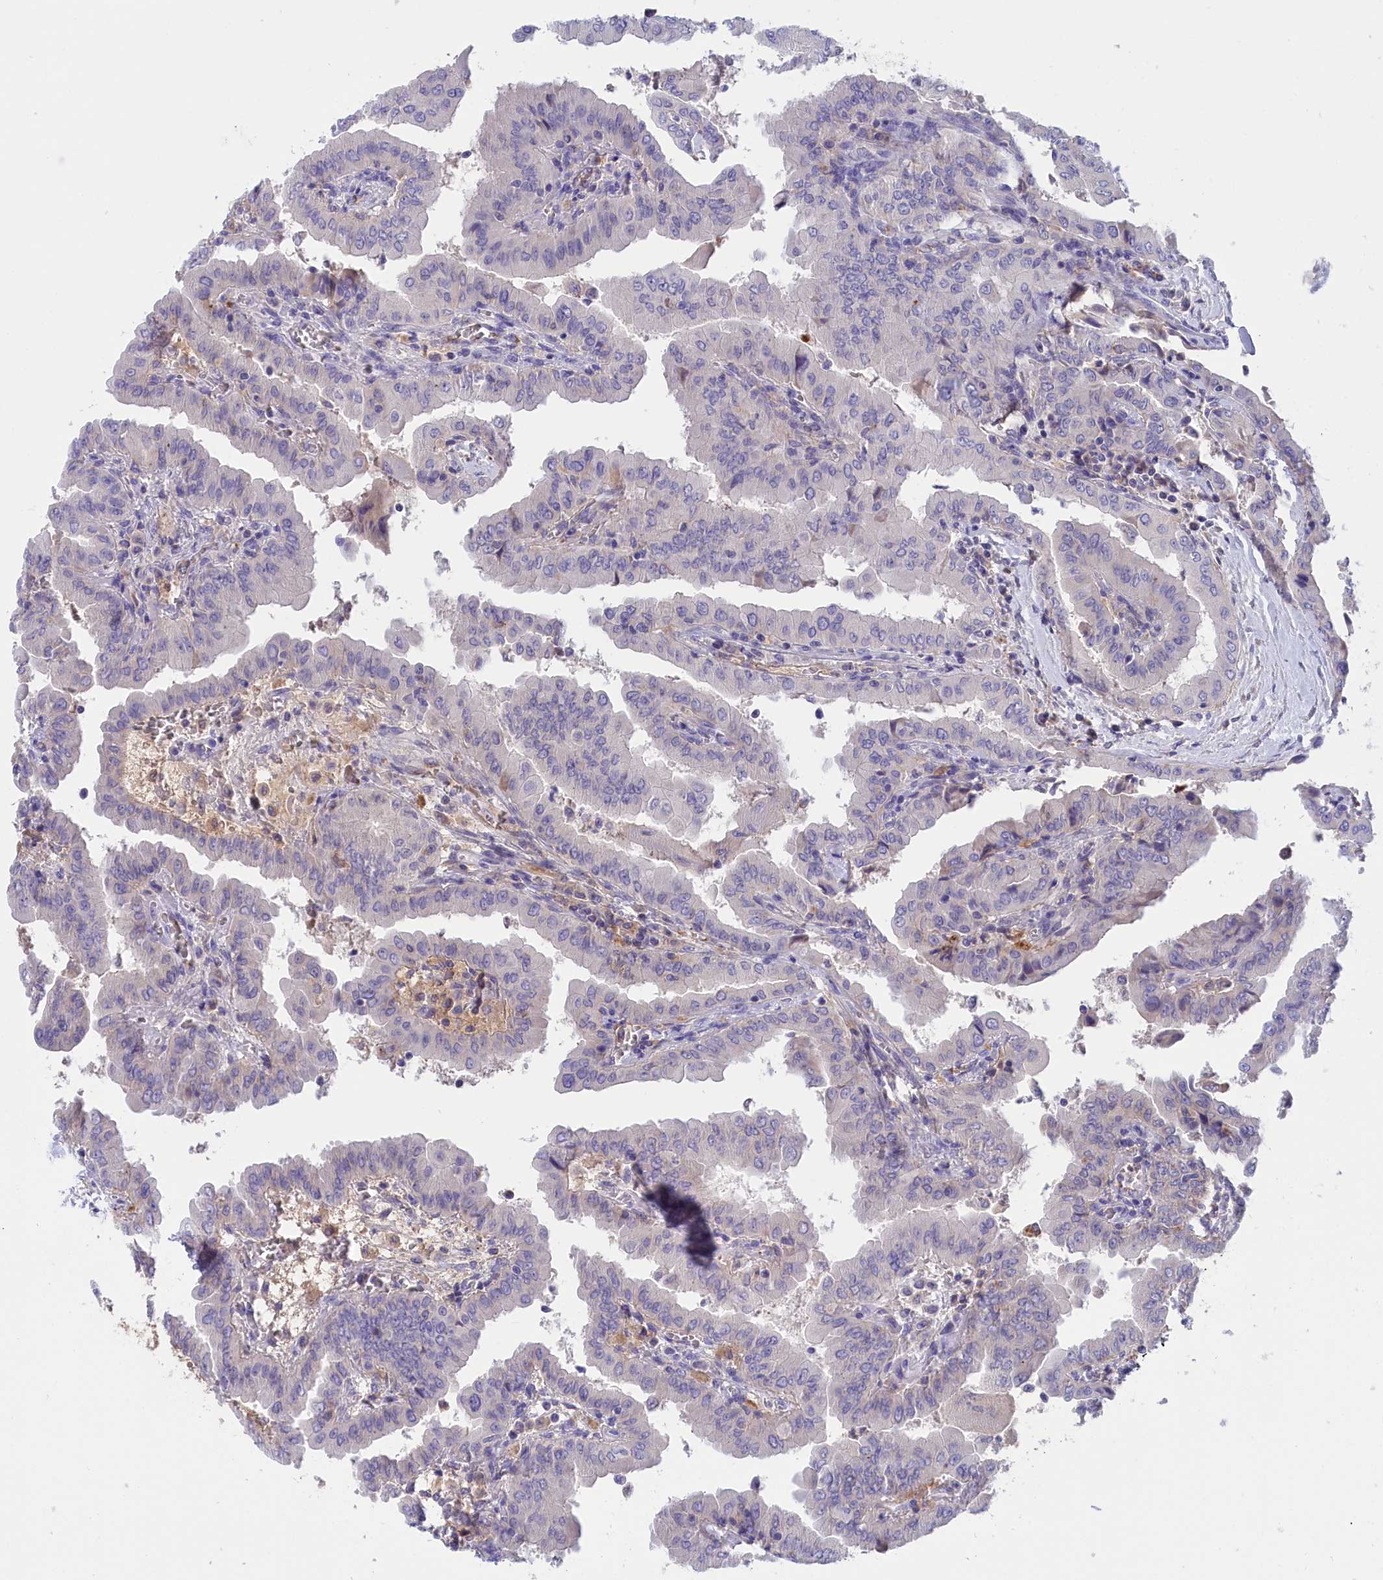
{"staining": {"intensity": "negative", "quantity": "none", "location": "none"}, "tissue": "thyroid cancer", "cell_type": "Tumor cells", "image_type": "cancer", "snomed": [{"axis": "morphology", "description": "Papillary adenocarcinoma, NOS"}, {"axis": "topography", "description": "Thyroid gland"}], "caption": "An immunohistochemistry histopathology image of thyroid papillary adenocarcinoma is shown. There is no staining in tumor cells of thyroid papillary adenocarcinoma.", "gene": "STYX", "patient": {"sex": "male", "age": 33}}